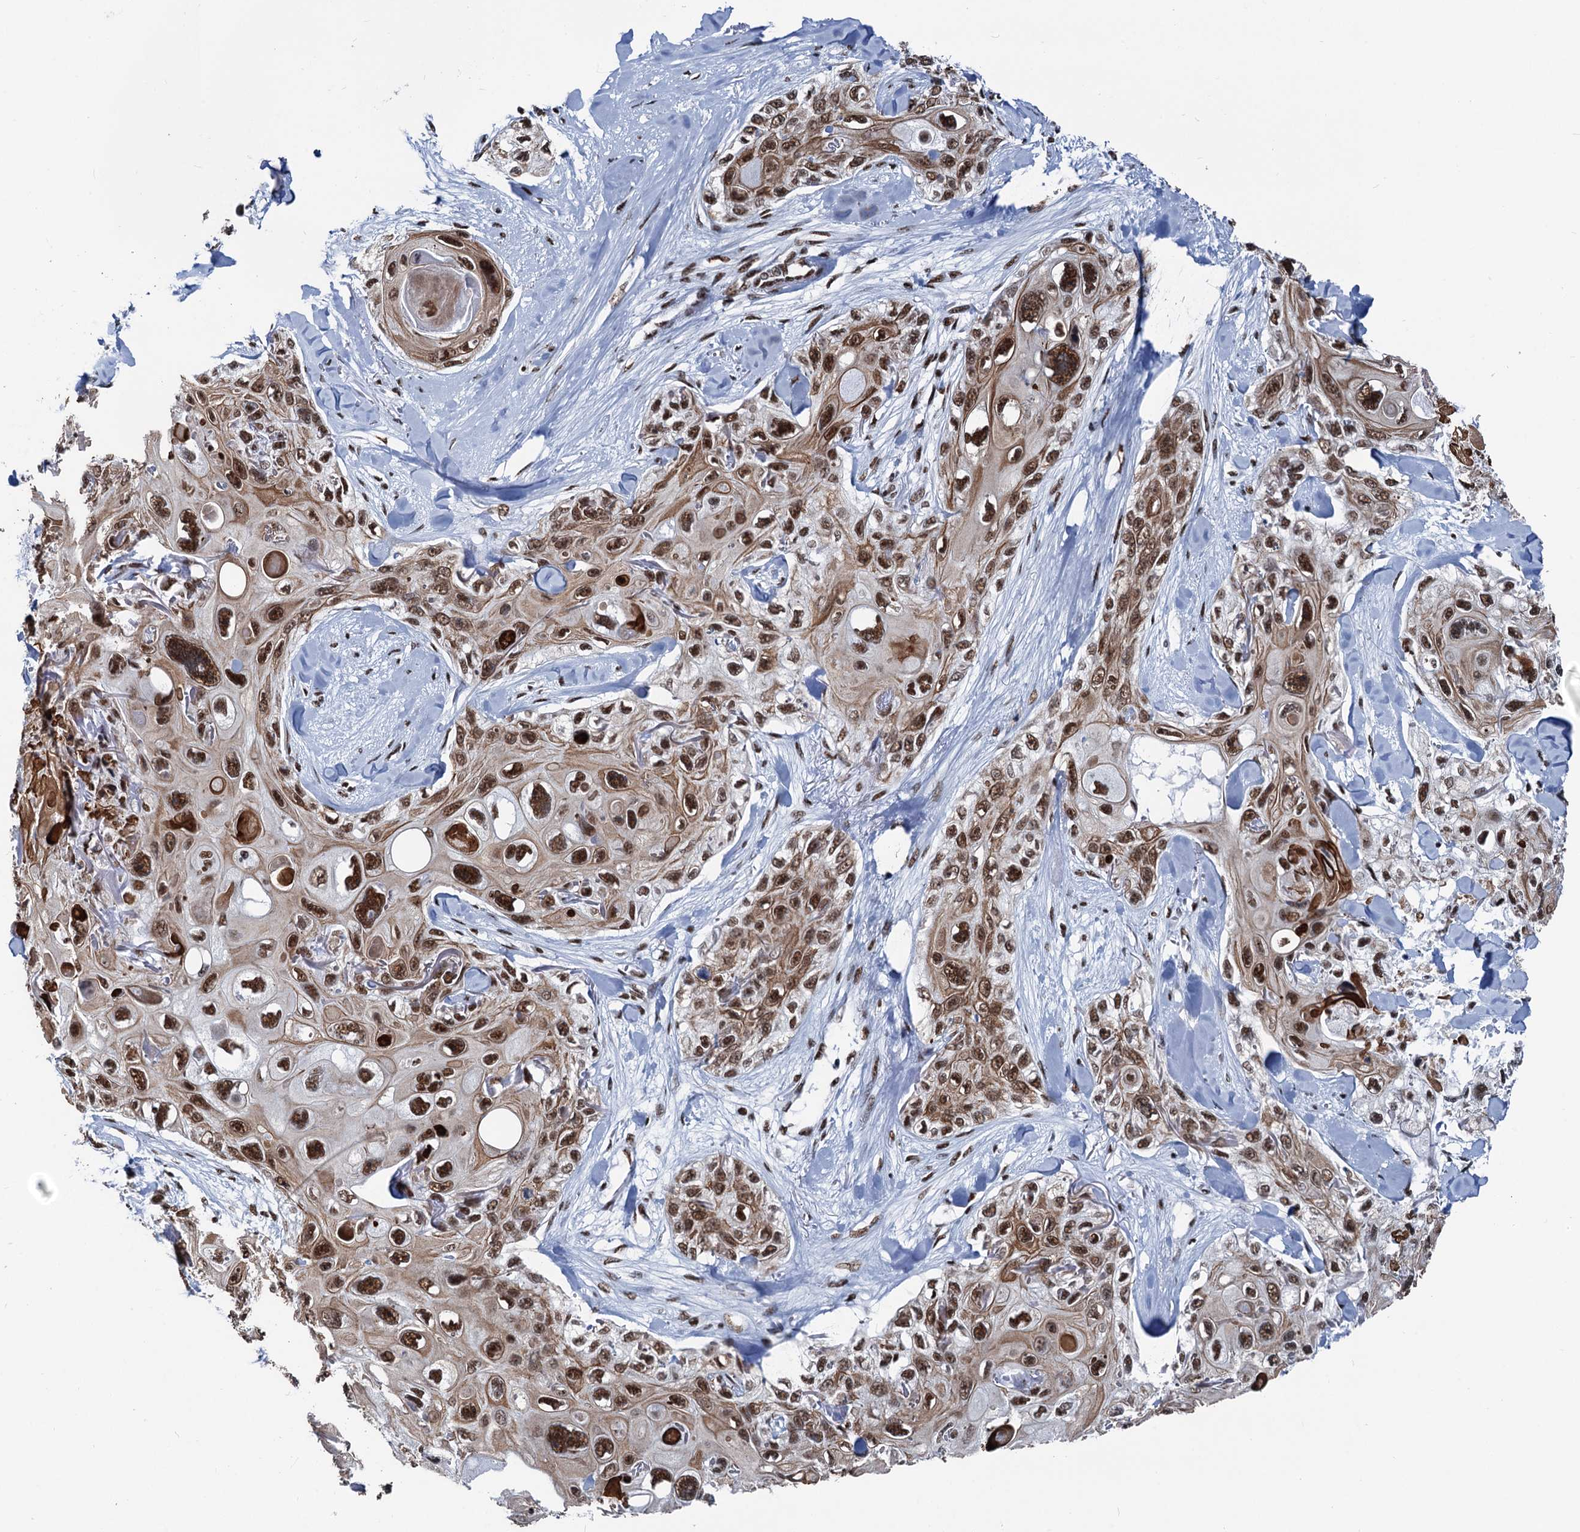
{"staining": {"intensity": "strong", "quantity": ">75%", "location": "cytoplasmic/membranous,nuclear"}, "tissue": "skin cancer", "cell_type": "Tumor cells", "image_type": "cancer", "snomed": [{"axis": "morphology", "description": "Normal tissue, NOS"}, {"axis": "morphology", "description": "Squamous cell carcinoma, NOS"}, {"axis": "topography", "description": "Skin"}], "caption": "Immunohistochemistry micrograph of skin squamous cell carcinoma stained for a protein (brown), which displays high levels of strong cytoplasmic/membranous and nuclear staining in approximately >75% of tumor cells.", "gene": "DDX23", "patient": {"sex": "male", "age": 72}}